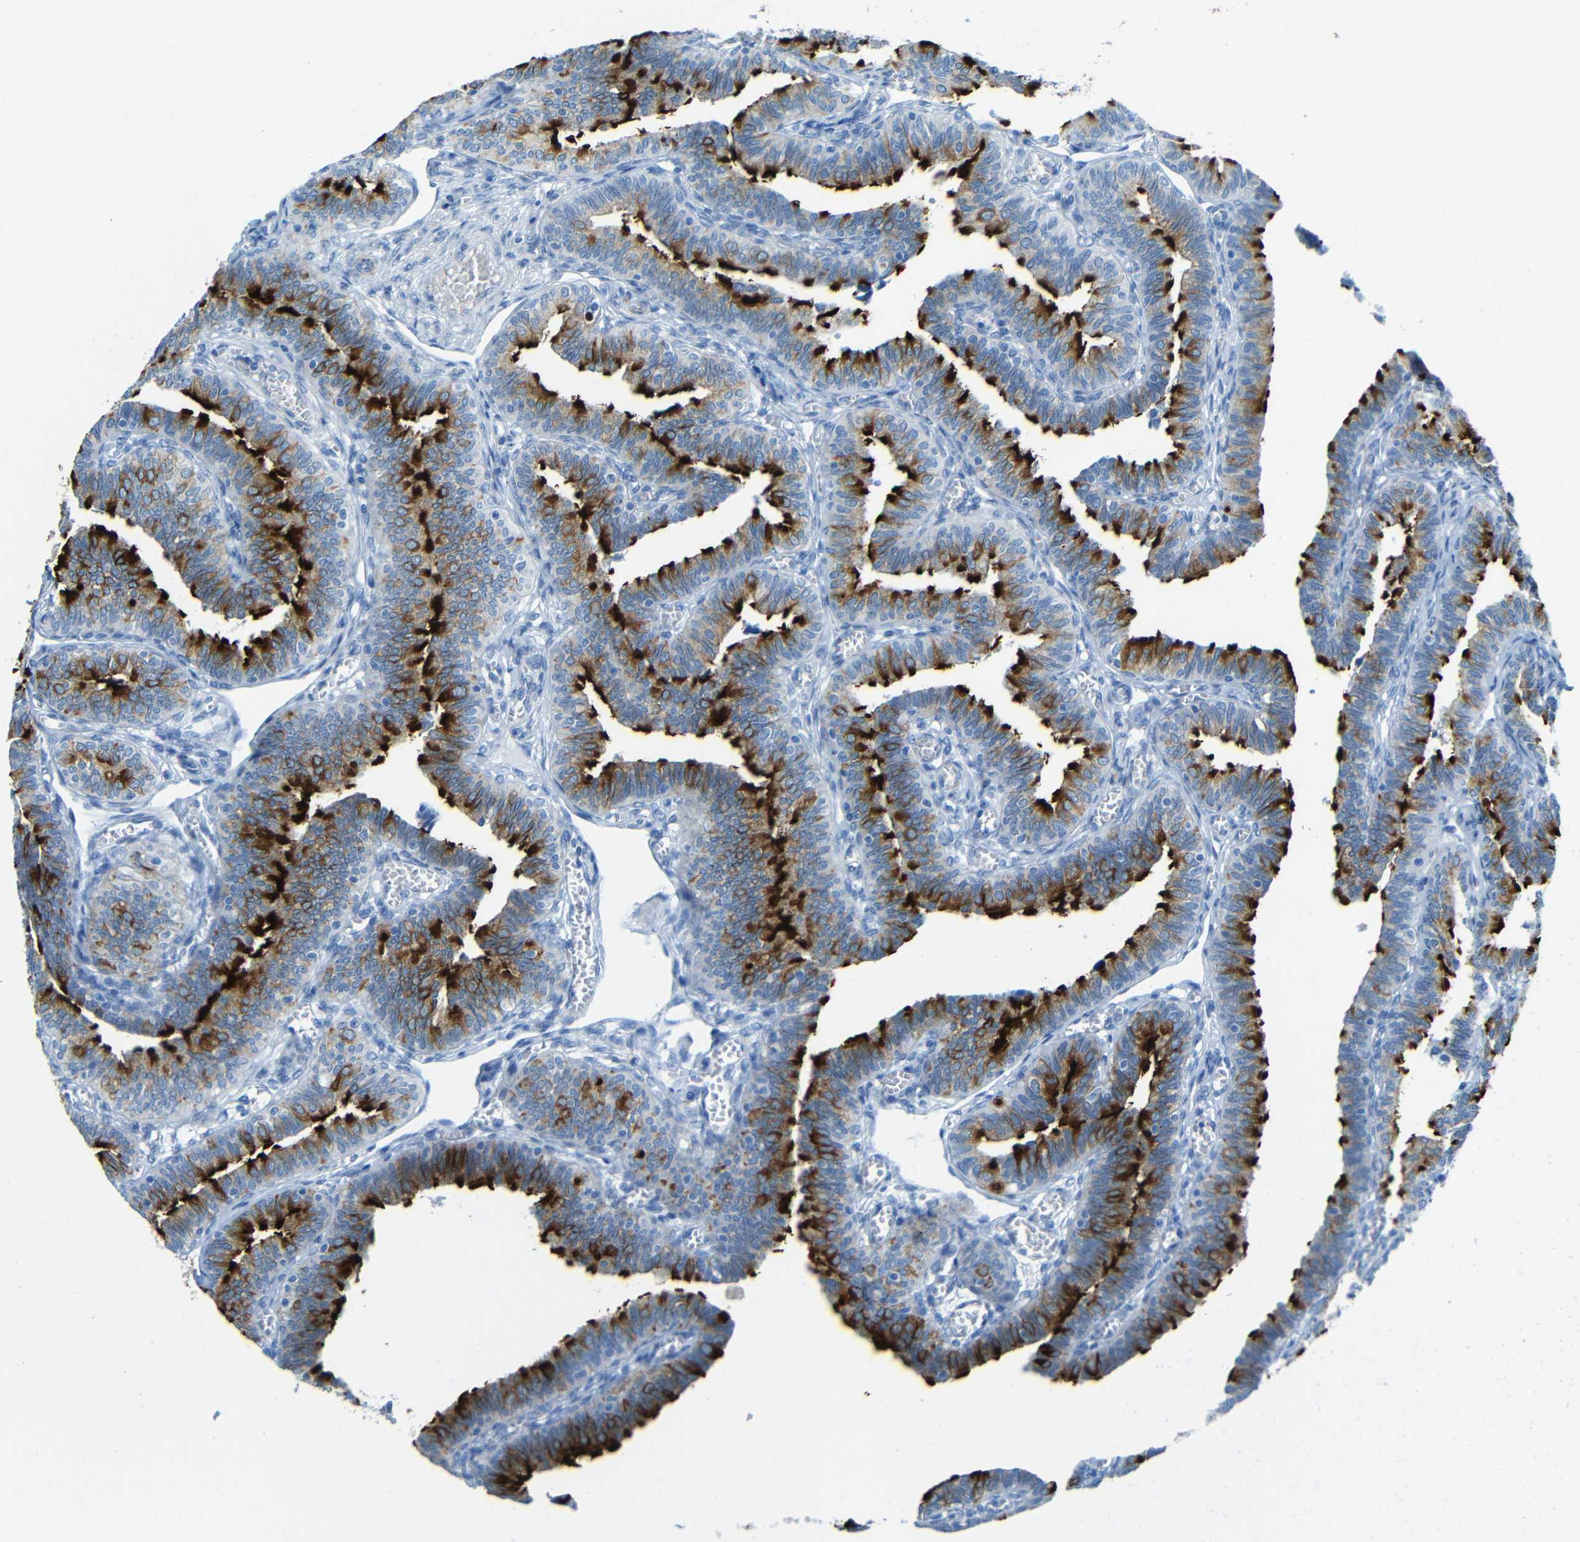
{"staining": {"intensity": "strong", "quantity": ">75%", "location": "cytoplasmic/membranous"}, "tissue": "fallopian tube", "cell_type": "Glandular cells", "image_type": "normal", "snomed": [{"axis": "morphology", "description": "Normal tissue, NOS"}, {"axis": "topography", "description": "Fallopian tube"}], "caption": "Immunohistochemical staining of unremarkable fallopian tube shows >75% levels of strong cytoplasmic/membranous protein staining in about >75% of glandular cells.", "gene": "TUBB4B", "patient": {"sex": "female", "age": 46}}